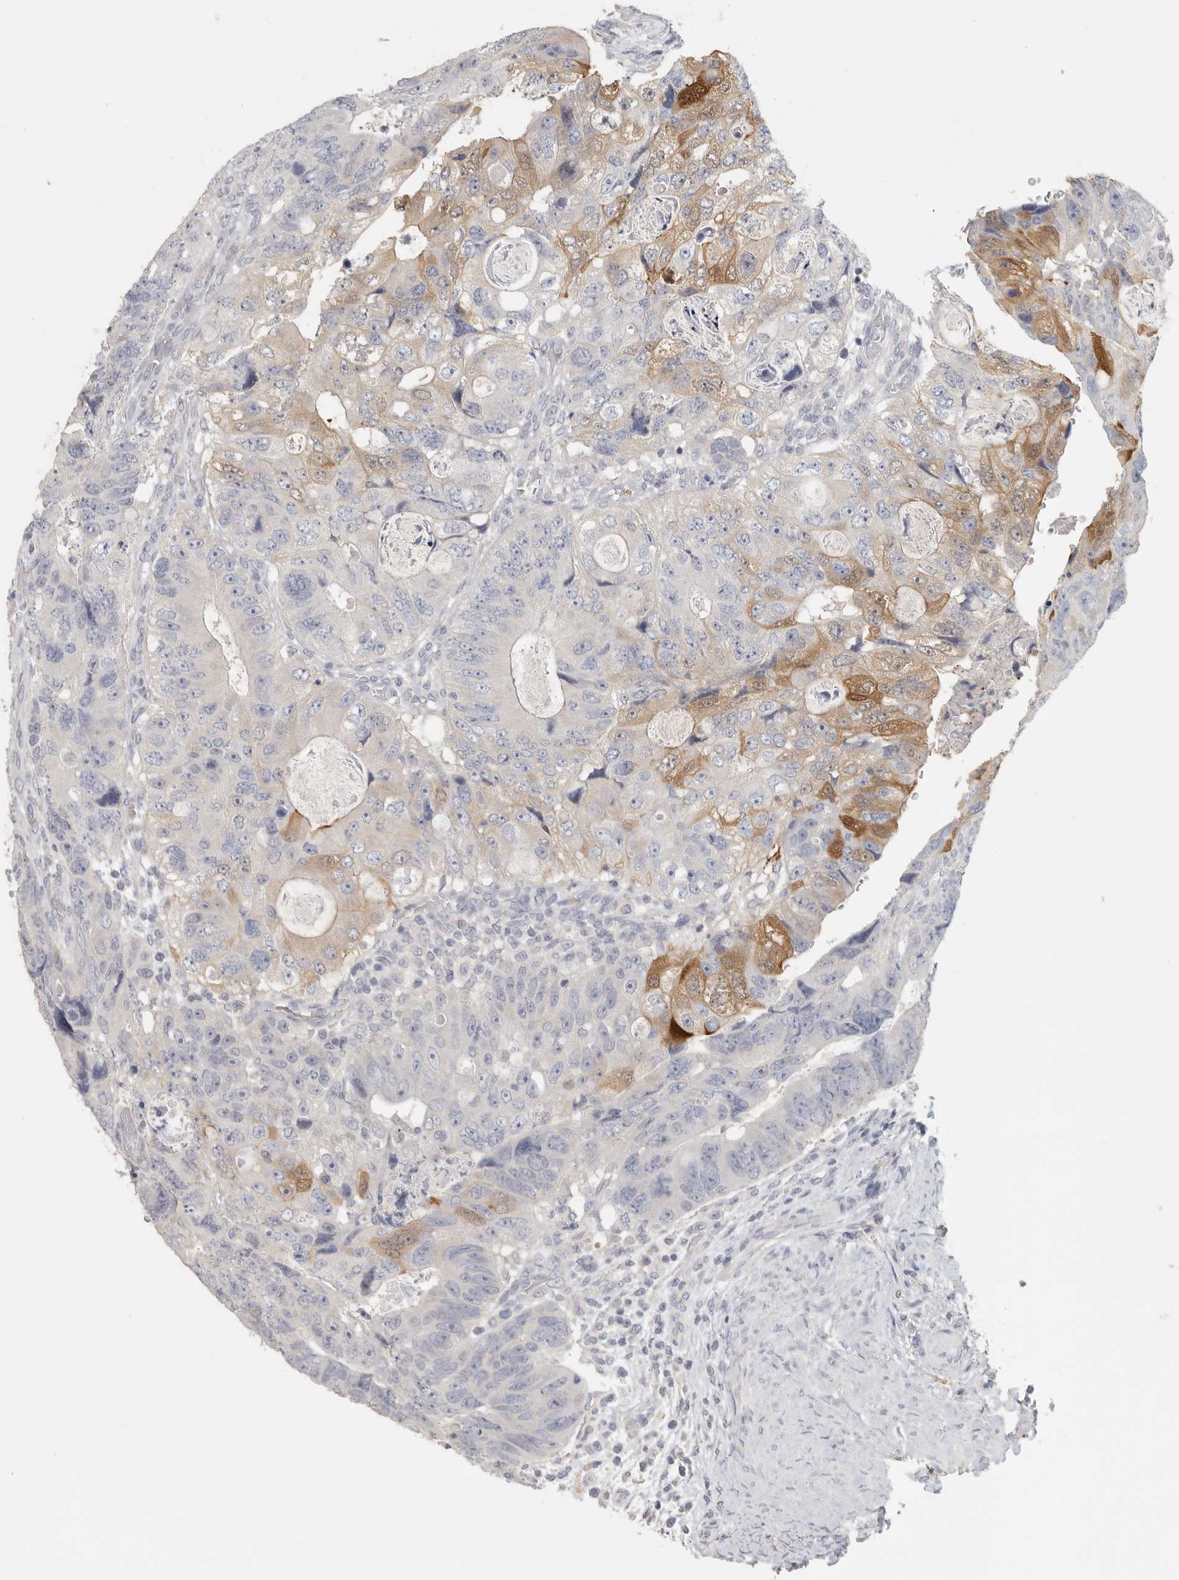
{"staining": {"intensity": "moderate", "quantity": "<25%", "location": "cytoplasmic/membranous,nuclear"}, "tissue": "colorectal cancer", "cell_type": "Tumor cells", "image_type": "cancer", "snomed": [{"axis": "morphology", "description": "Adenocarcinoma, NOS"}, {"axis": "topography", "description": "Rectum"}], "caption": "The micrograph demonstrates staining of colorectal cancer, revealing moderate cytoplasmic/membranous and nuclear protein staining (brown color) within tumor cells. (Brightfield microscopy of DAB IHC at high magnification).", "gene": "DNAJC11", "patient": {"sex": "male", "age": 59}}